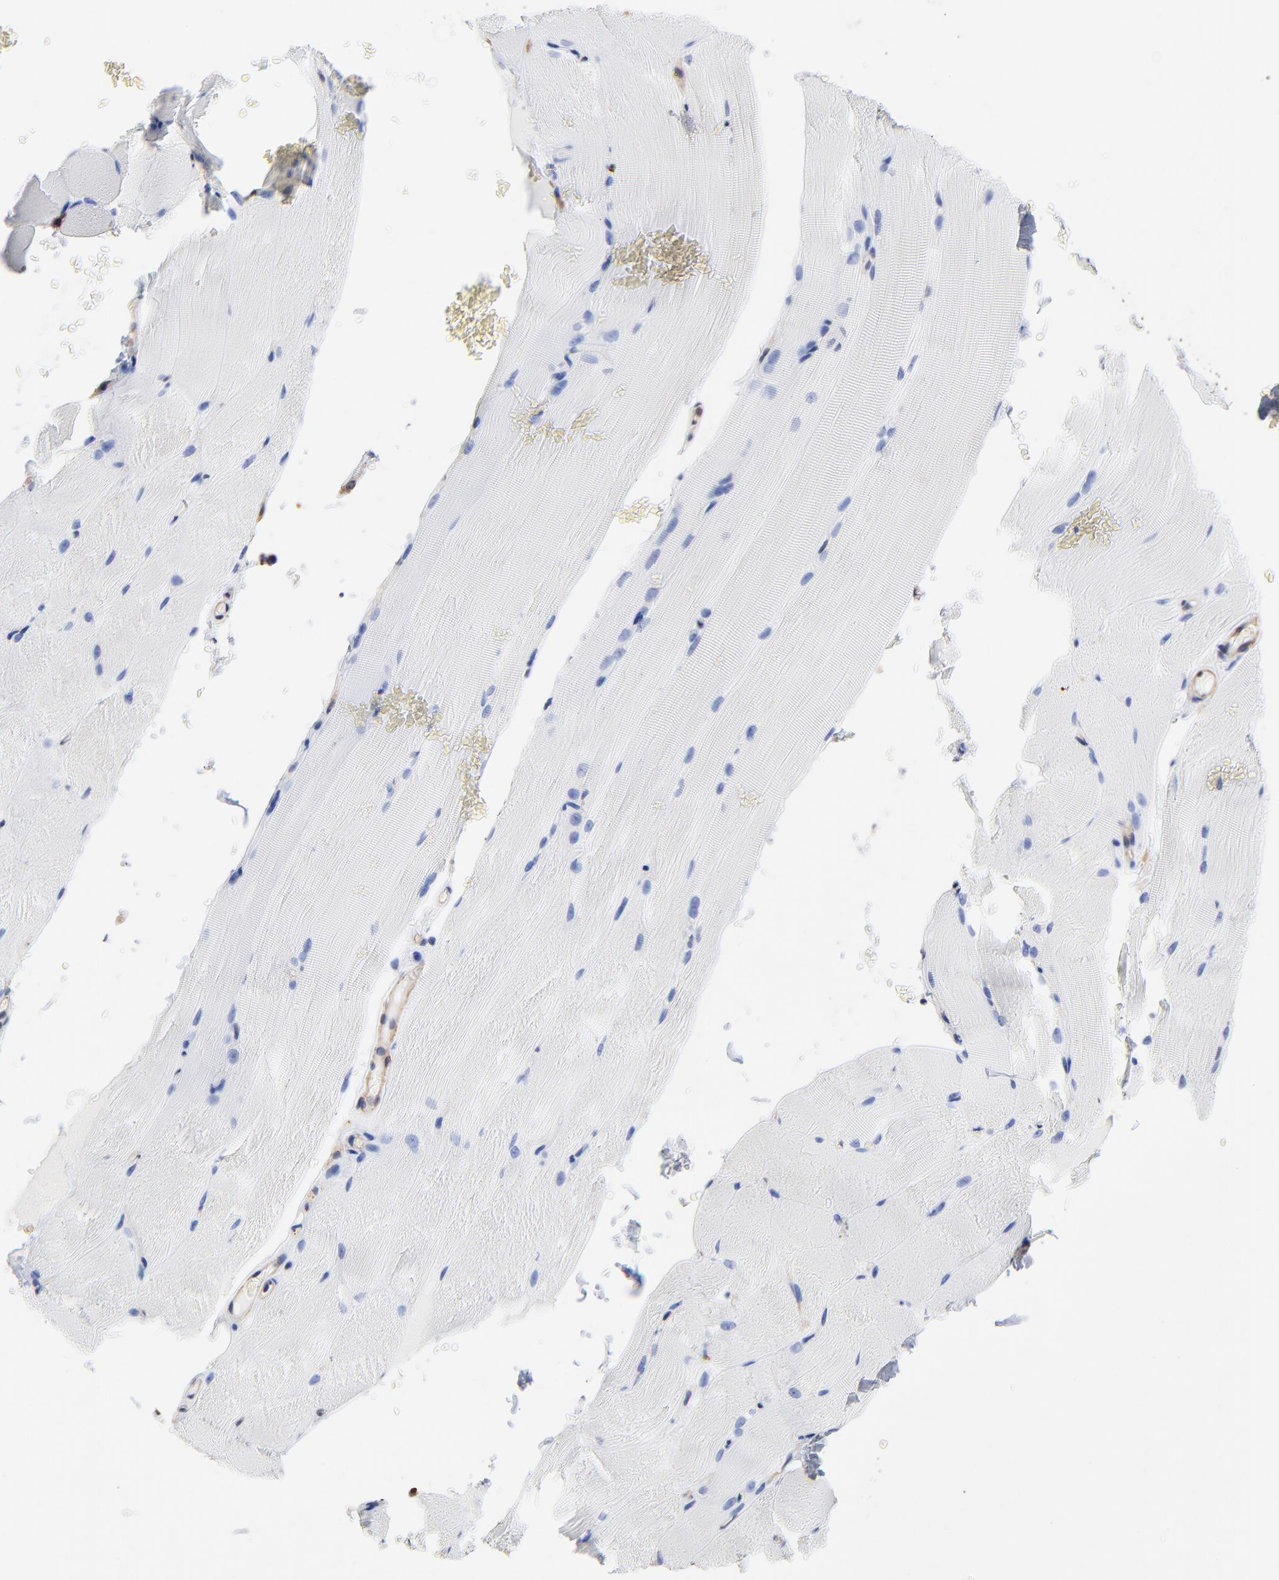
{"staining": {"intensity": "negative", "quantity": "none", "location": "none"}, "tissue": "skeletal muscle", "cell_type": "Myocytes", "image_type": "normal", "snomed": [{"axis": "morphology", "description": "Normal tissue, NOS"}, {"axis": "topography", "description": "Skeletal muscle"}], "caption": "DAB immunohistochemical staining of unremarkable skeletal muscle demonstrates no significant expression in myocytes. The staining is performed using DAB (3,3'-diaminobenzidine) brown chromogen with nuclei counter-stained in using hematoxylin.", "gene": "TAGLN2", "patient": {"sex": "female", "age": 37}}